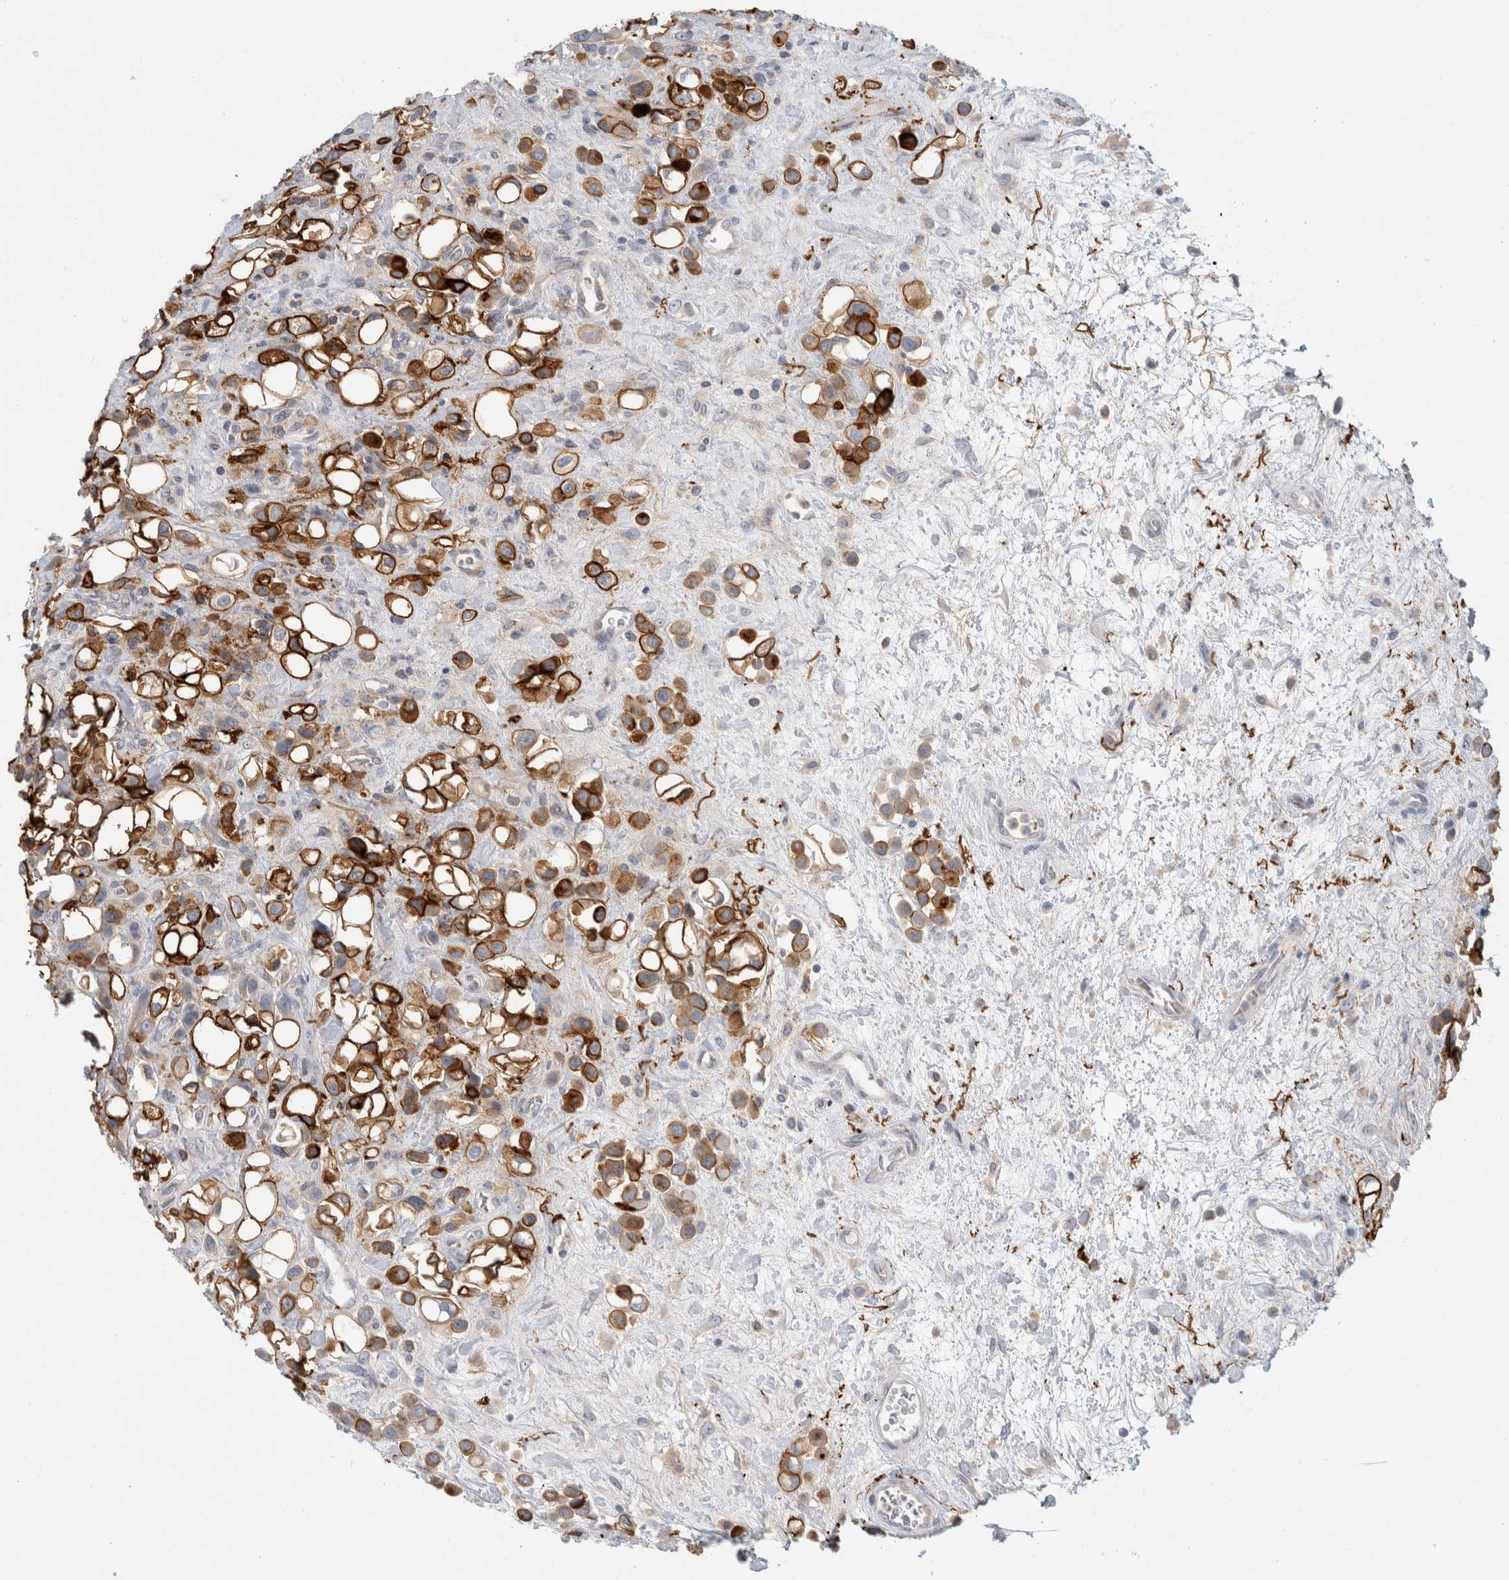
{"staining": {"intensity": "strong", "quantity": ">75%", "location": "cytoplasmic/membranous"}, "tissue": "urothelial cancer", "cell_type": "Tumor cells", "image_type": "cancer", "snomed": [{"axis": "morphology", "description": "Urothelial carcinoma, High grade"}, {"axis": "topography", "description": "Urinary bladder"}], "caption": "IHC (DAB) staining of human urothelial cancer reveals strong cytoplasmic/membranous protein expression in about >75% of tumor cells.", "gene": "CD55", "patient": {"sex": "male", "age": 50}}